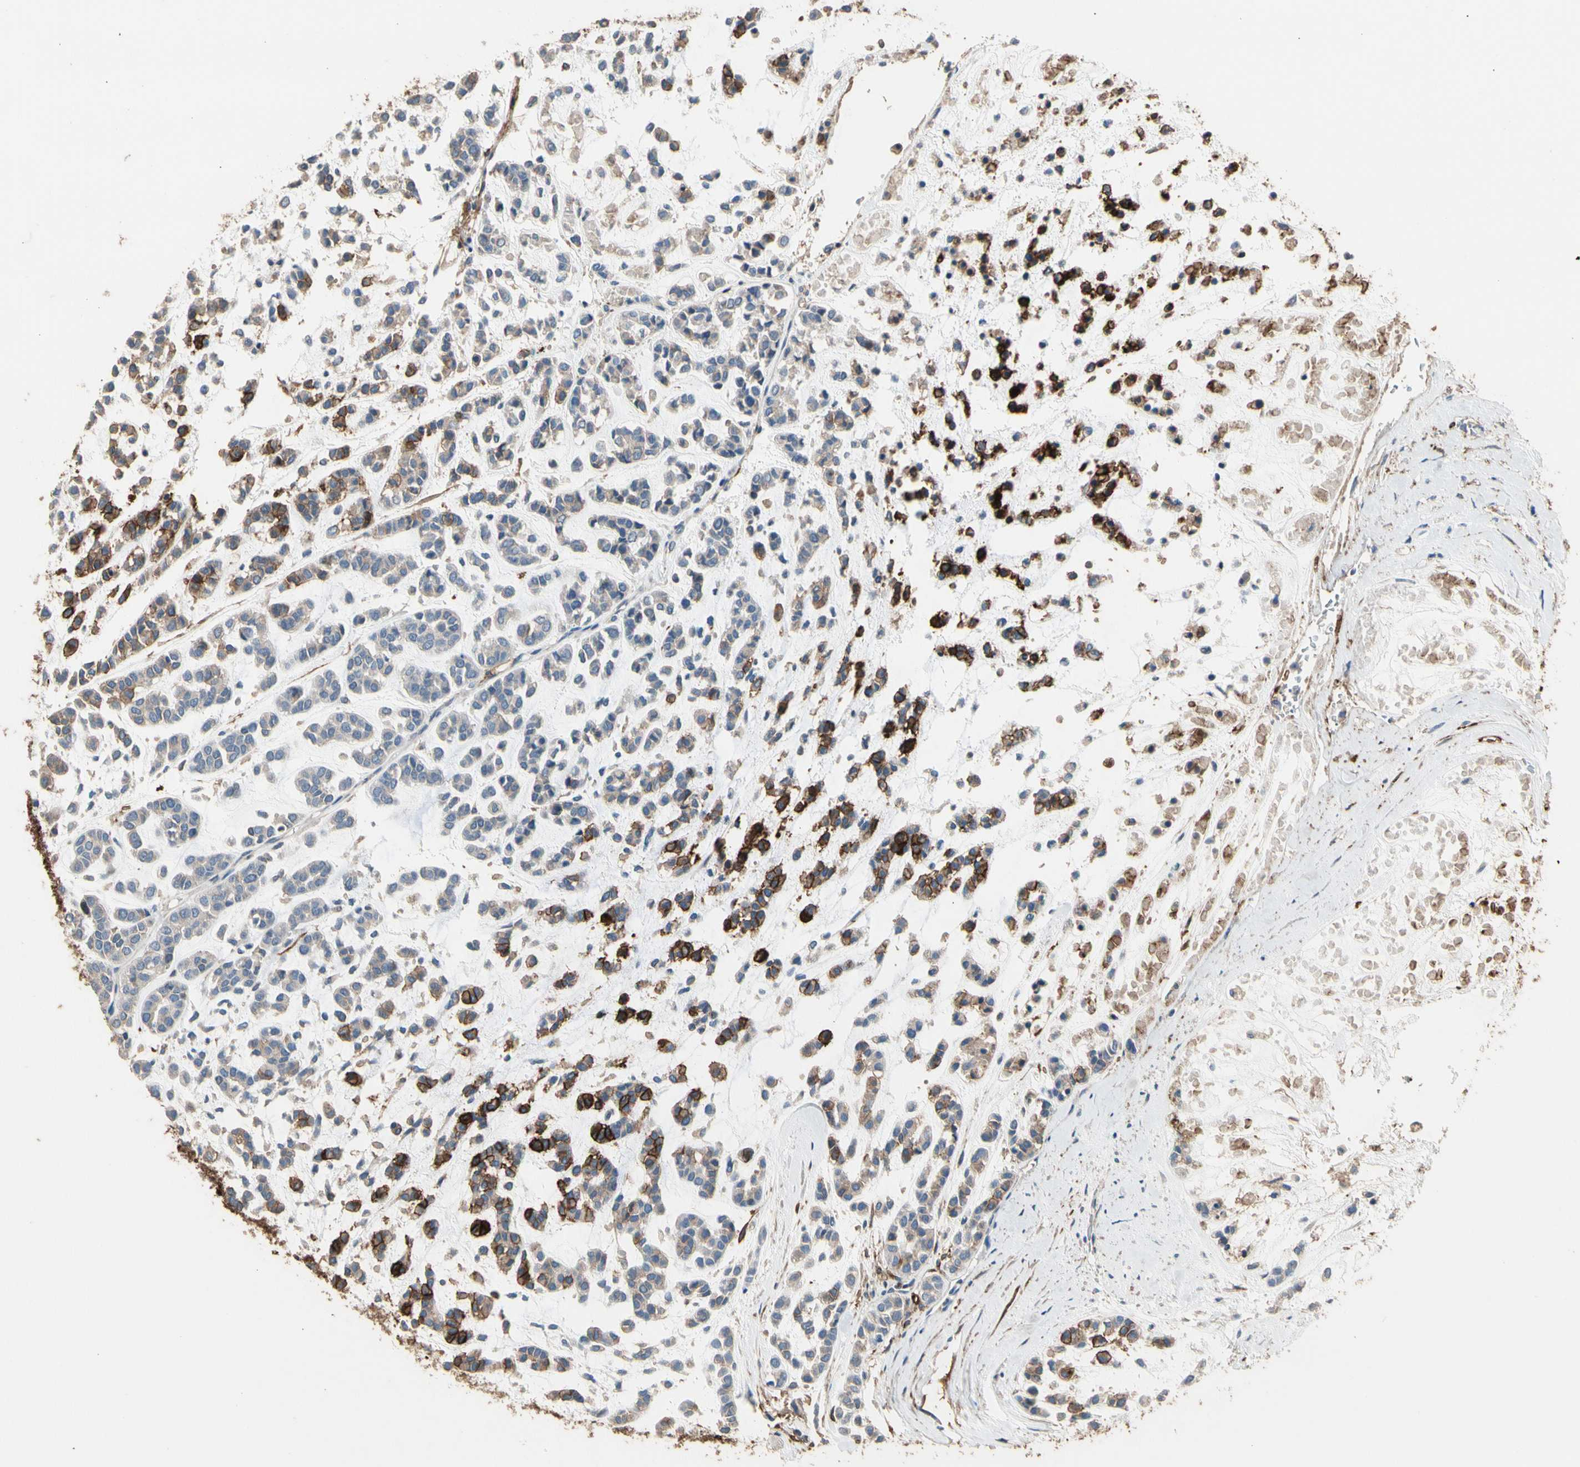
{"staining": {"intensity": "strong", "quantity": "<25%", "location": "cytoplasmic/membranous"}, "tissue": "head and neck cancer", "cell_type": "Tumor cells", "image_type": "cancer", "snomed": [{"axis": "morphology", "description": "Adenocarcinoma, NOS"}, {"axis": "morphology", "description": "Adenoma, NOS"}, {"axis": "topography", "description": "Head-Neck"}], "caption": "A brown stain labels strong cytoplasmic/membranous staining of a protein in head and neck cancer (adenoma) tumor cells.", "gene": "SUSD2", "patient": {"sex": "female", "age": 55}}